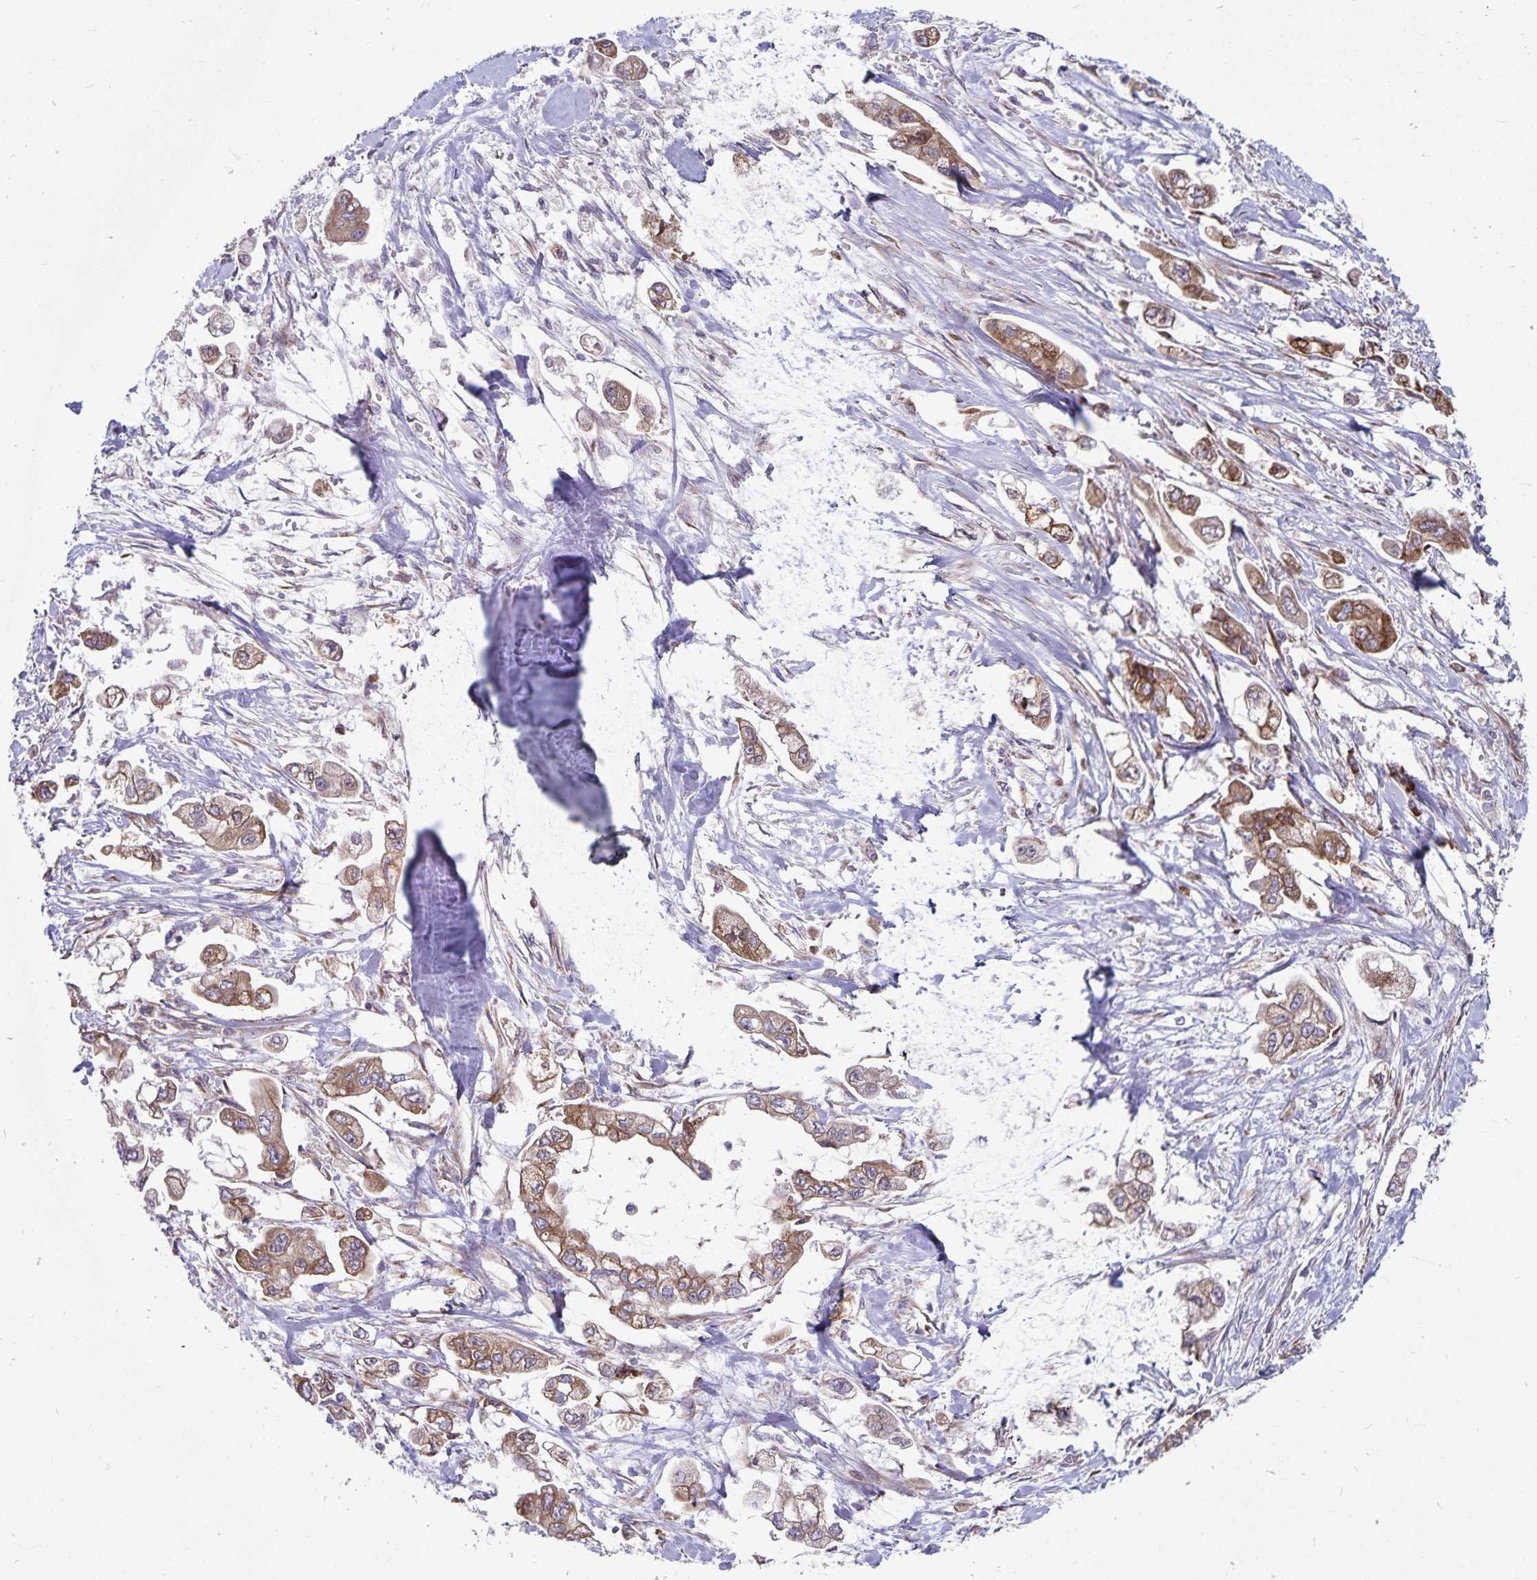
{"staining": {"intensity": "moderate", "quantity": ">75%", "location": "cytoplasmic/membranous"}, "tissue": "stomach cancer", "cell_type": "Tumor cells", "image_type": "cancer", "snomed": [{"axis": "morphology", "description": "Adenocarcinoma, NOS"}, {"axis": "topography", "description": "Stomach"}], "caption": "A micrograph of human stomach adenocarcinoma stained for a protein shows moderate cytoplasmic/membranous brown staining in tumor cells. (Brightfield microscopy of DAB IHC at high magnification).", "gene": "SEC62", "patient": {"sex": "male", "age": 62}}